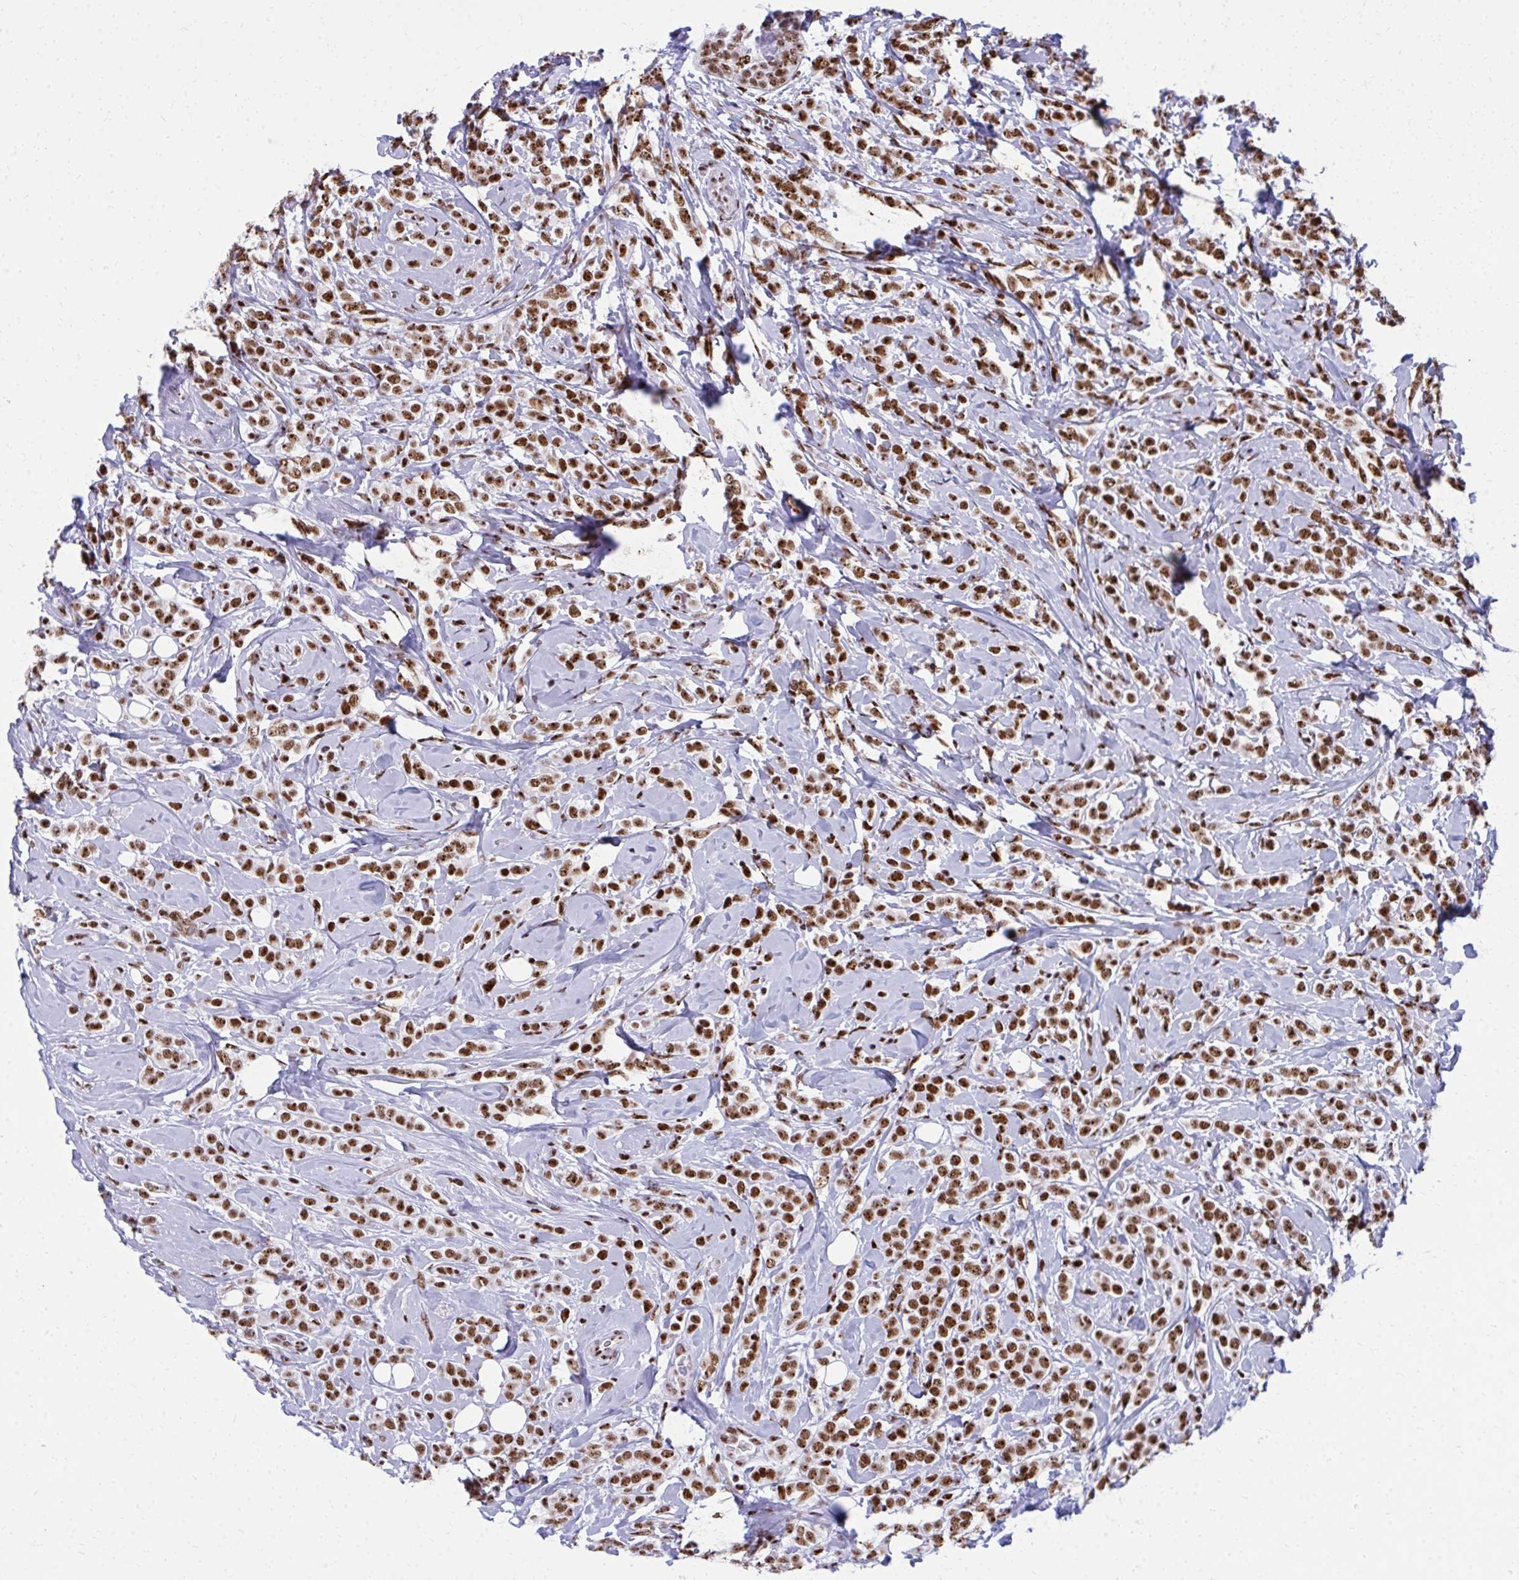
{"staining": {"intensity": "strong", "quantity": ">75%", "location": "nuclear"}, "tissue": "breast cancer", "cell_type": "Tumor cells", "image_type": "cancer", "snomed": [{"axis": "morphology", "description": "Lobular carcinoma"}, {"axis": "topography", "description": "Breast"}], "caption": "Immunohistochemical staining of breast cancer shows high levels of strong nuclear staining in approximately >75% of tumor cells.", "gene": "PELP1", "patient": {"sex": "female", "age": 49}}